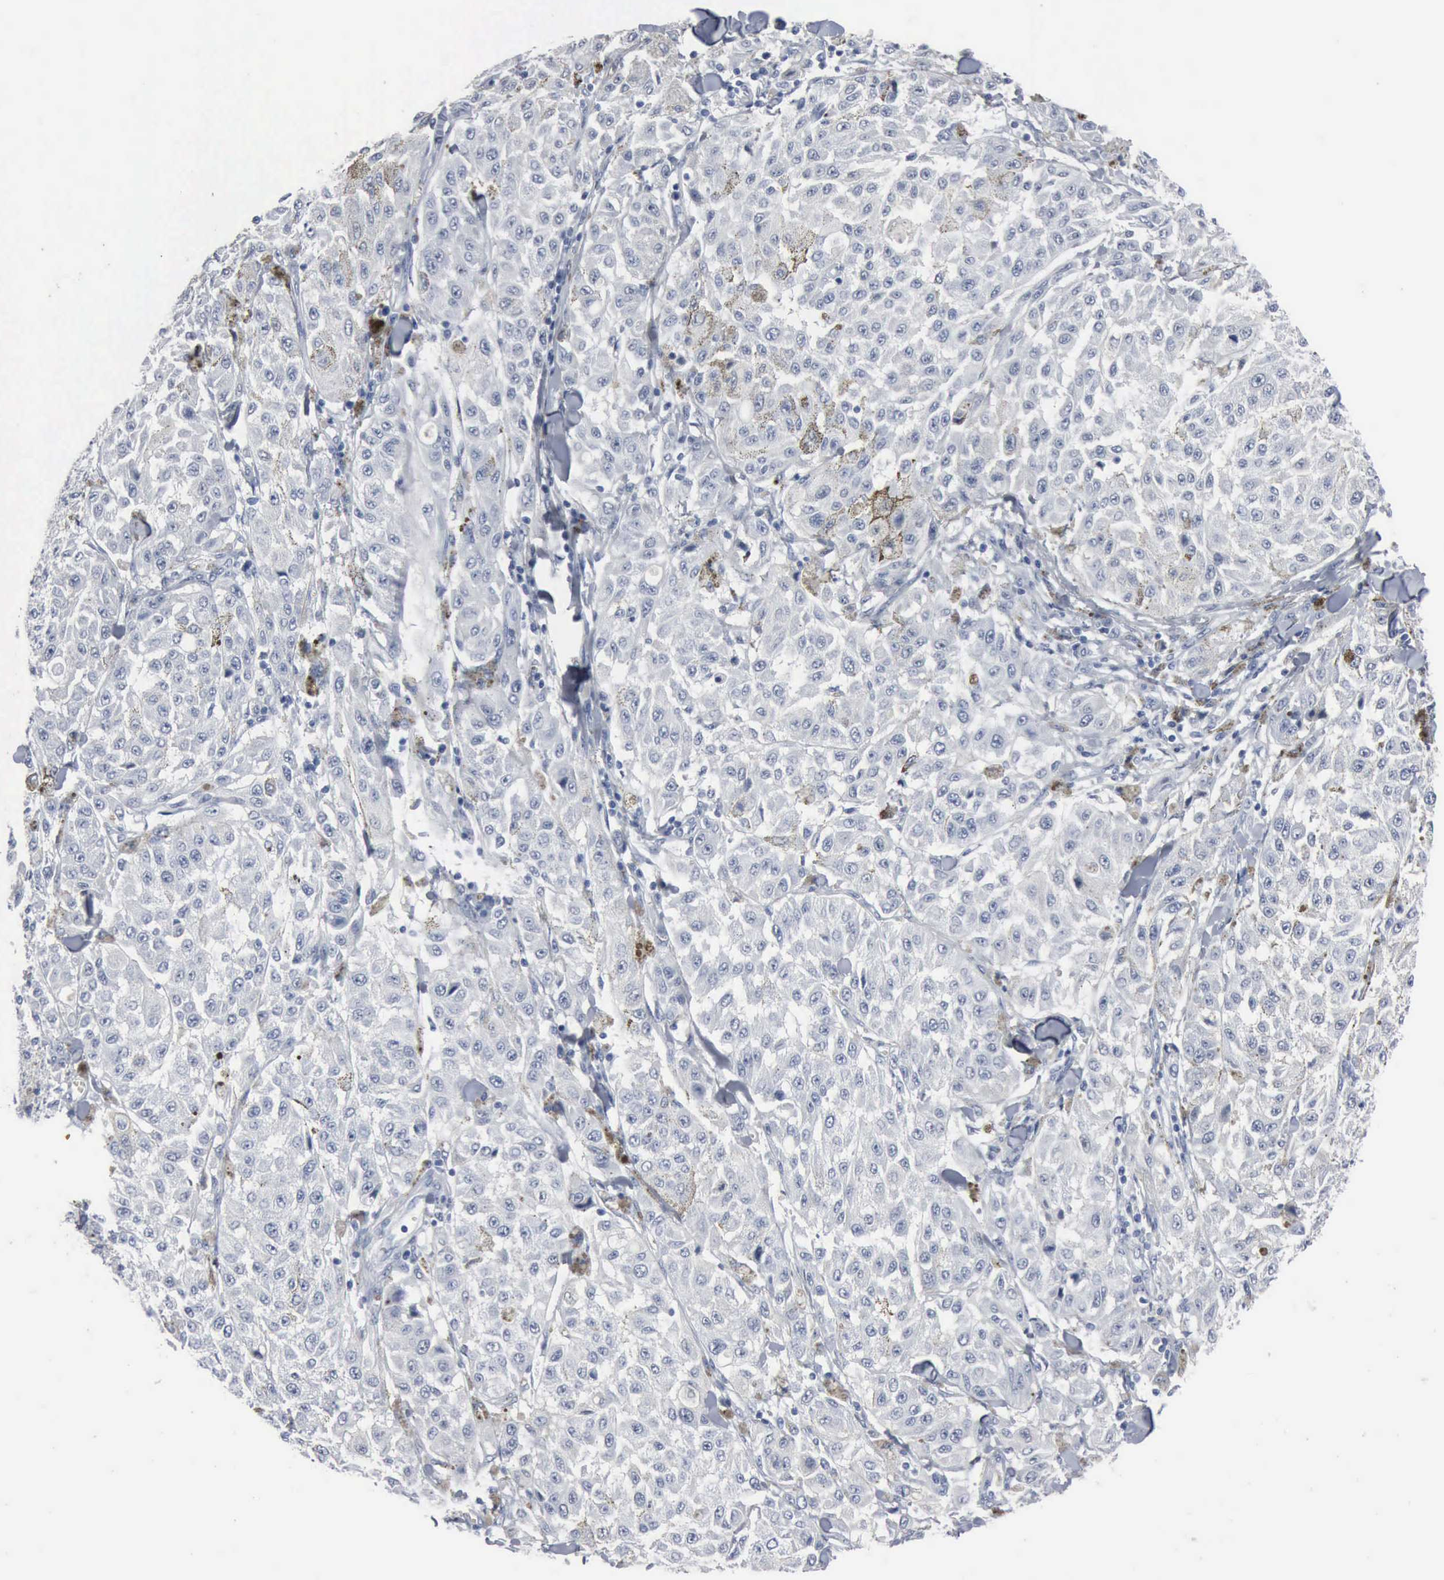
{"staining": {"intensity": "negative", "quantity": "none", "location": "none"}, "tissue": "melanoma", "cell_type": "Tumor cells", "image_type": "cancer", "snomed": [{"axis": "morphology", "description": "Malignant melanoma, NOS"}, {"axis": "topography", "description": "Skin"}], "caption": "Photomicrograph shows no protein expression in tumor cells of melanoma tissue. The staining was performed using DAB to visualize the protein expression in brown, while the nuclei were stained in blue with hematoxylin (Magnification: 20x).", "gene": "DMD", "patient": {"sex": "female", "age": 64}}